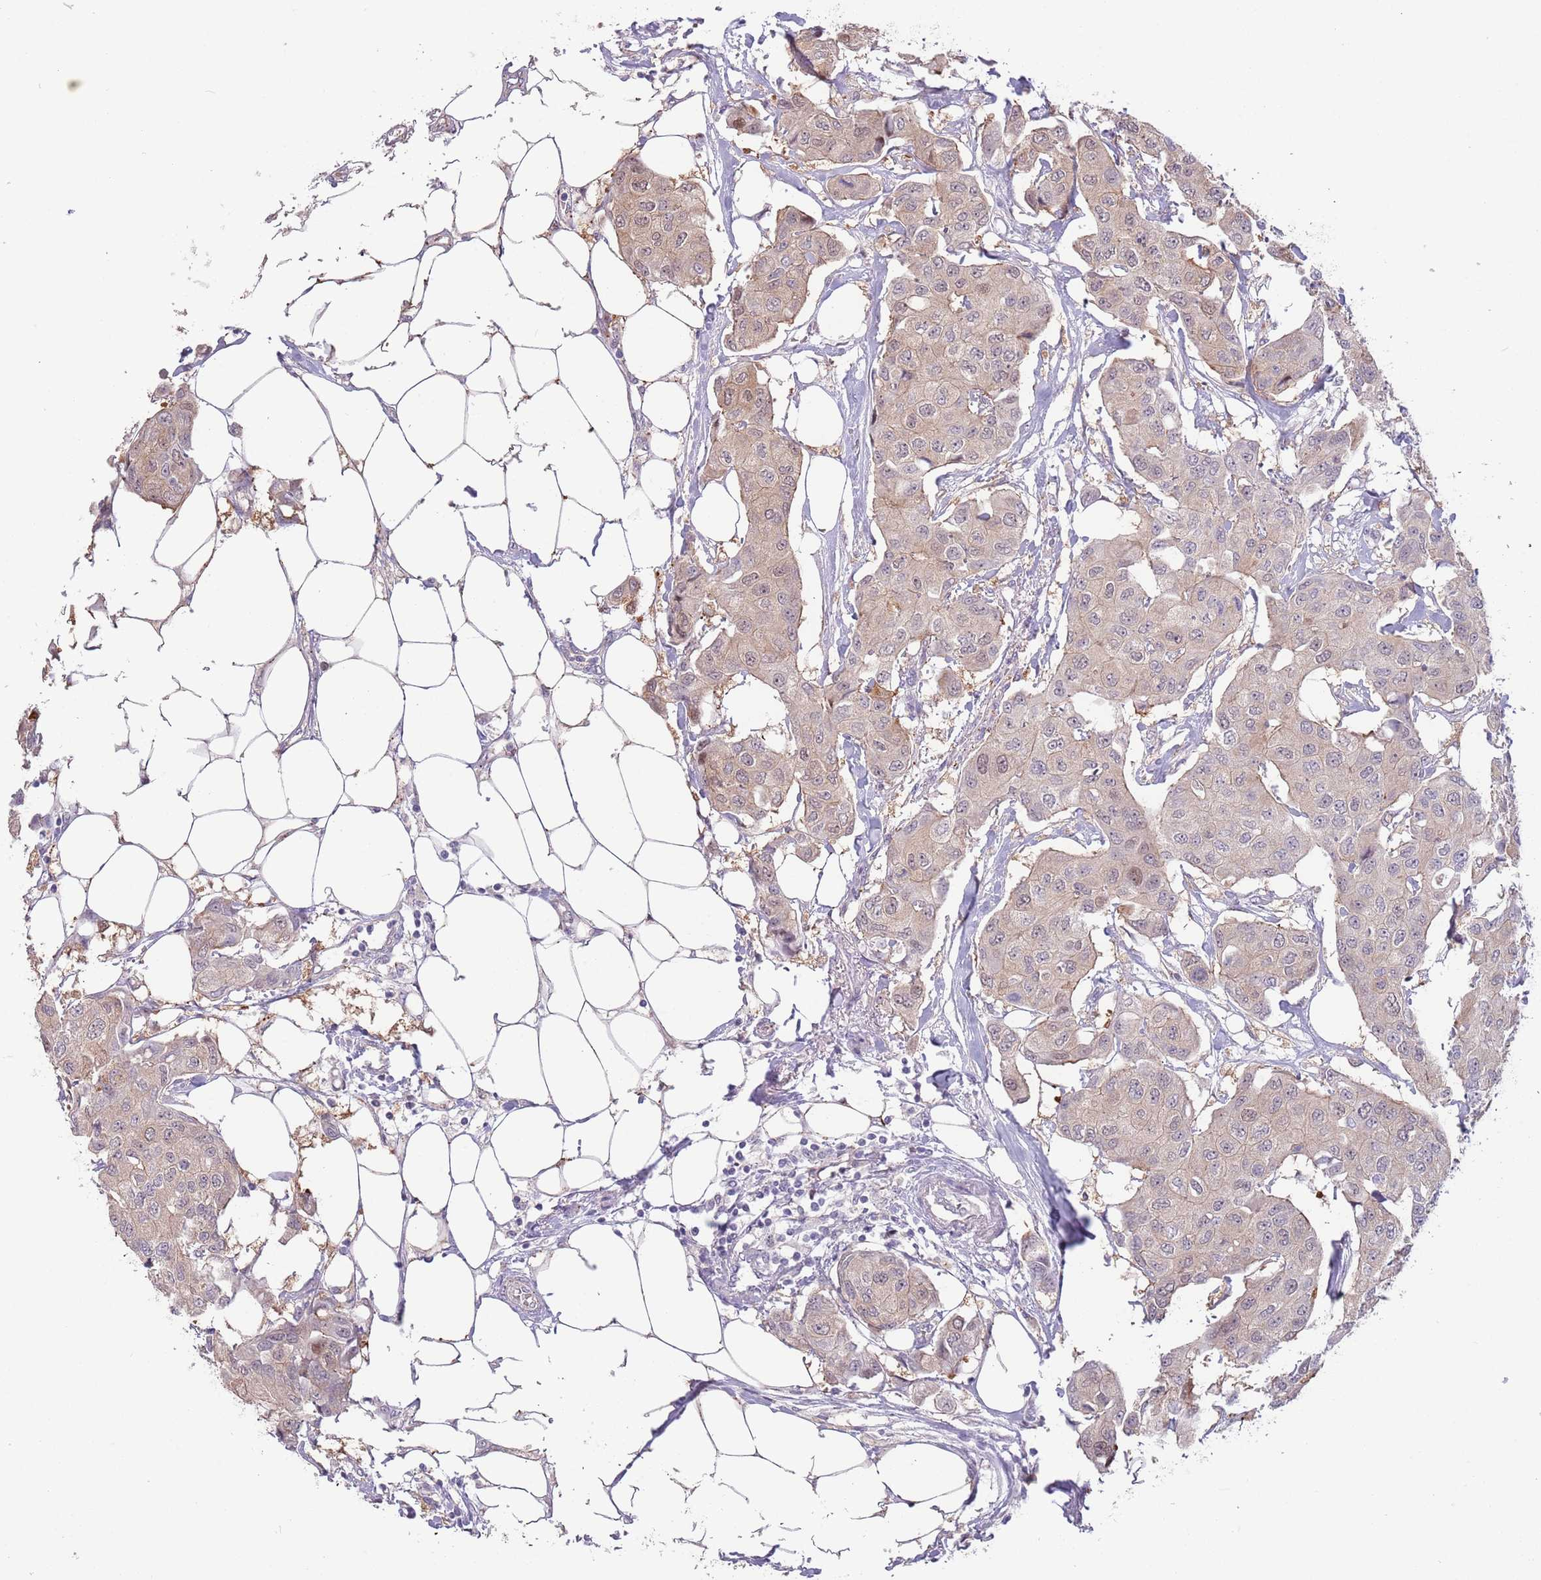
{"staining": {"intensity": "weak", "quantity": "25%-75%", "location": "cytoplasmic/membranous,nuclear"}, "tissue": "breast cancer", "cell_type": "Tumor cells", "image_type": "cancer", "snomed": [{"axis": "morphology", "description": "Duct carcinoma"}, {"axis": "topography", "description": "Breast"}, {"axis": "topography", "description": "Lymph node"}], "caption": "A micrograph of breast cancer (infiltrating ductal carcinoma) stained for a protein displays weak cytoplasmic/membranous and nuclear brown staining in tumor cells.", "gene": "LDHD", "patient": {"sex": "female", "age": 80}}